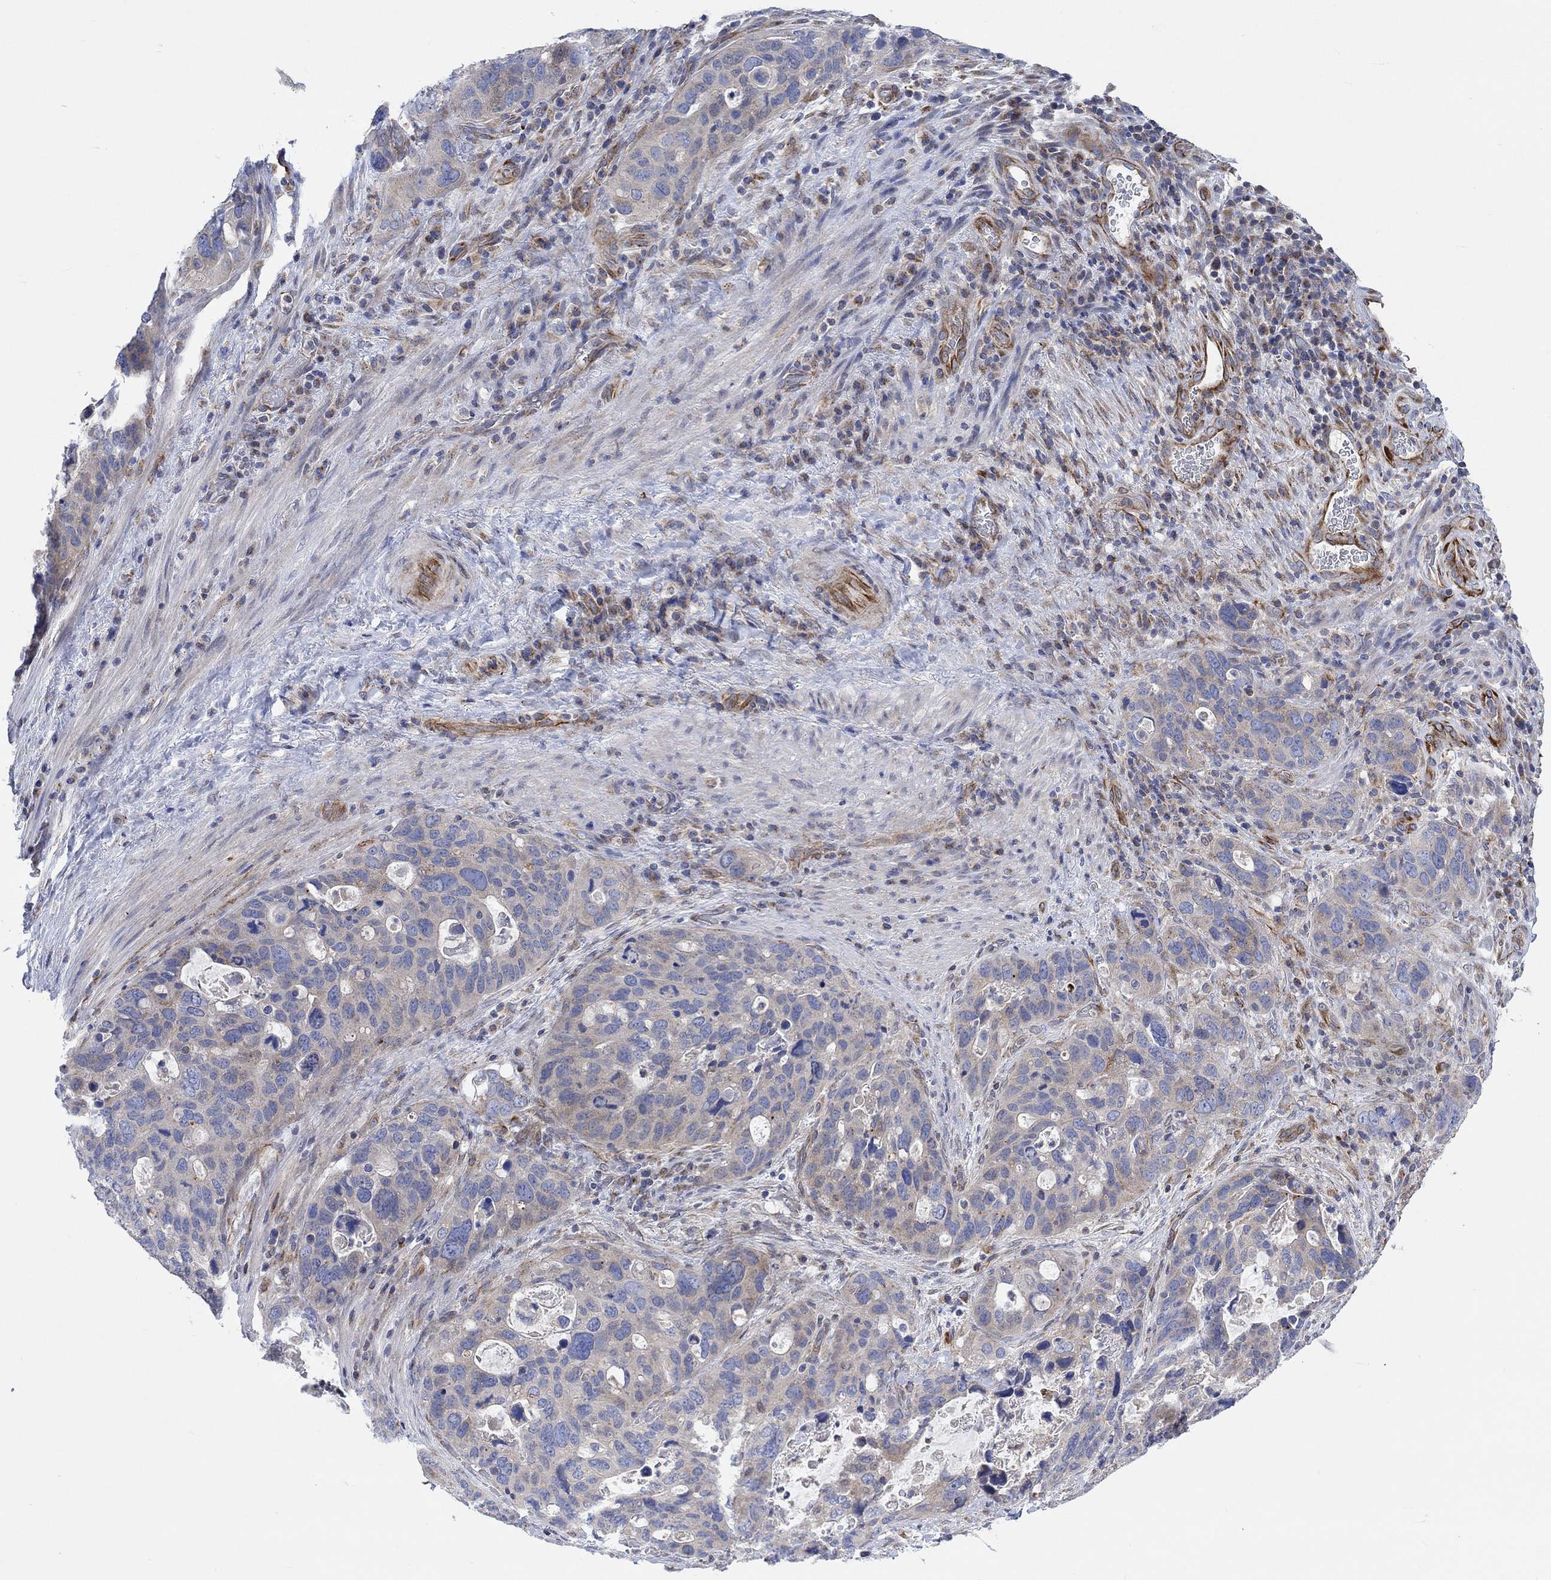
{"staining": {"intensity": "weak", "quantity": "<25%", "location": "cytoplasmic/membranous"}, "tissue": "stomach cancer", "cell_type": "Tumor cells", "image_type": "cancer", "snomed": [{"axis": "morphology", "description": "Adenocarcinoma, NOS"}, {"axis": "topography", "description": "Stomach"}], "caption": "This histopathology image is of adenocarcinoma (stomach) stained with IHC to label a protein in brown with the nuclei are counter-stained blue. There is no staining in tumor cells. (DAB (3,3'-diaminobenzidine) IHC, high magnification).", "gene": "CAMK1D", "patient": {"sex": "male", "age": 54}}